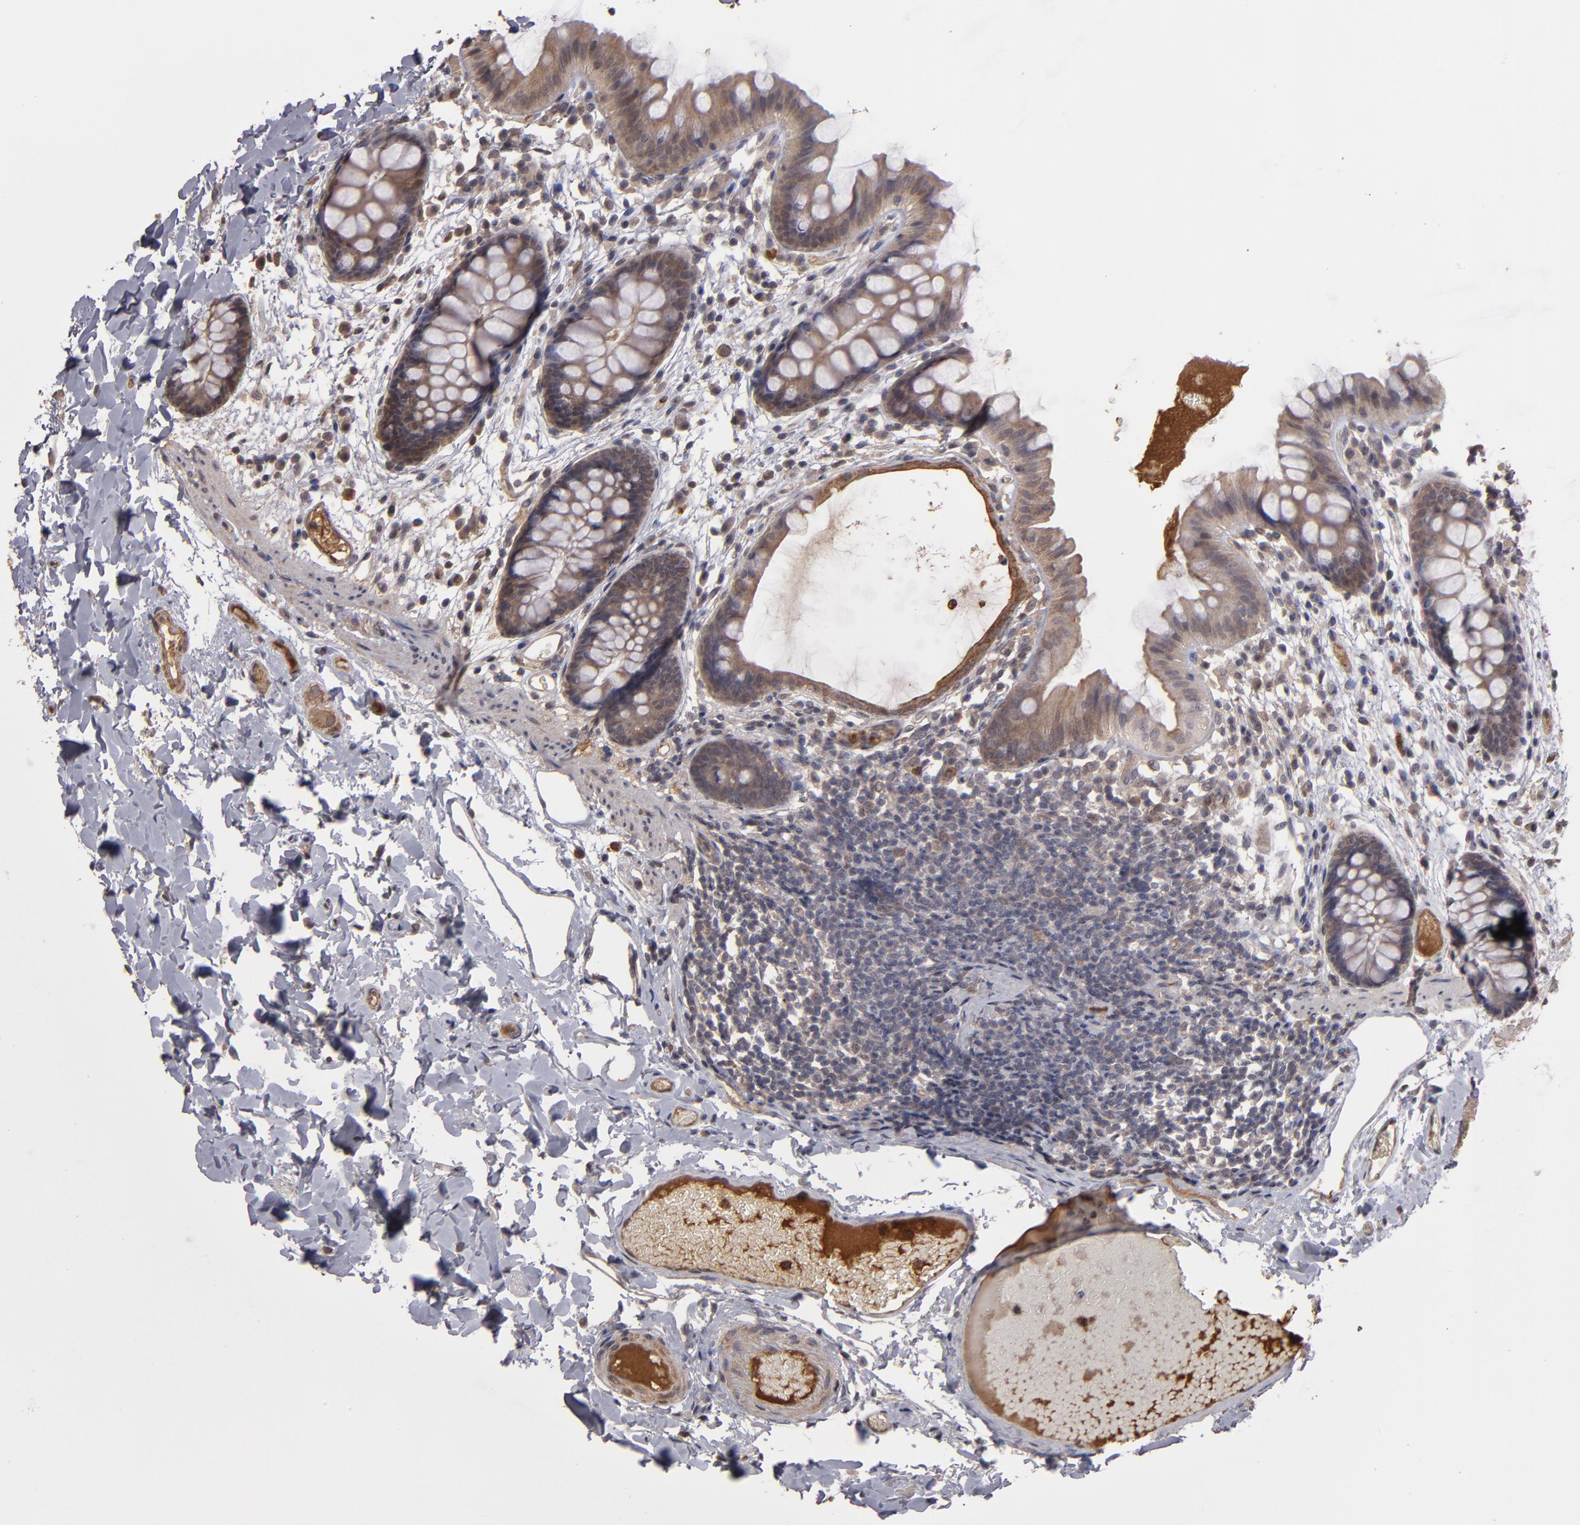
{"staining": {"intensity": "moderate", "quantity": "25%-75%", "location": "cytoplasmic/membranous"}, "tissue": "colon", "cell_type": "Endothelial cells", "image_type": "normal", "snomed": [{"axis": "morphology", "description": "Normal tissue, NOS"}, {"axis": "topography", "description": "Smooth muscle"}, {"axis": "topography", "description": "Colon"}], "caption": "This histopathology image demonstrates immunohistochemistry staining of unremarkable human colon, with medium moderate cytoplasmic/membranous expression in about 25%-75% of endothelial cells.", "gene": "SERPINA7", "patient": {"sex": "male", "age": 67}}